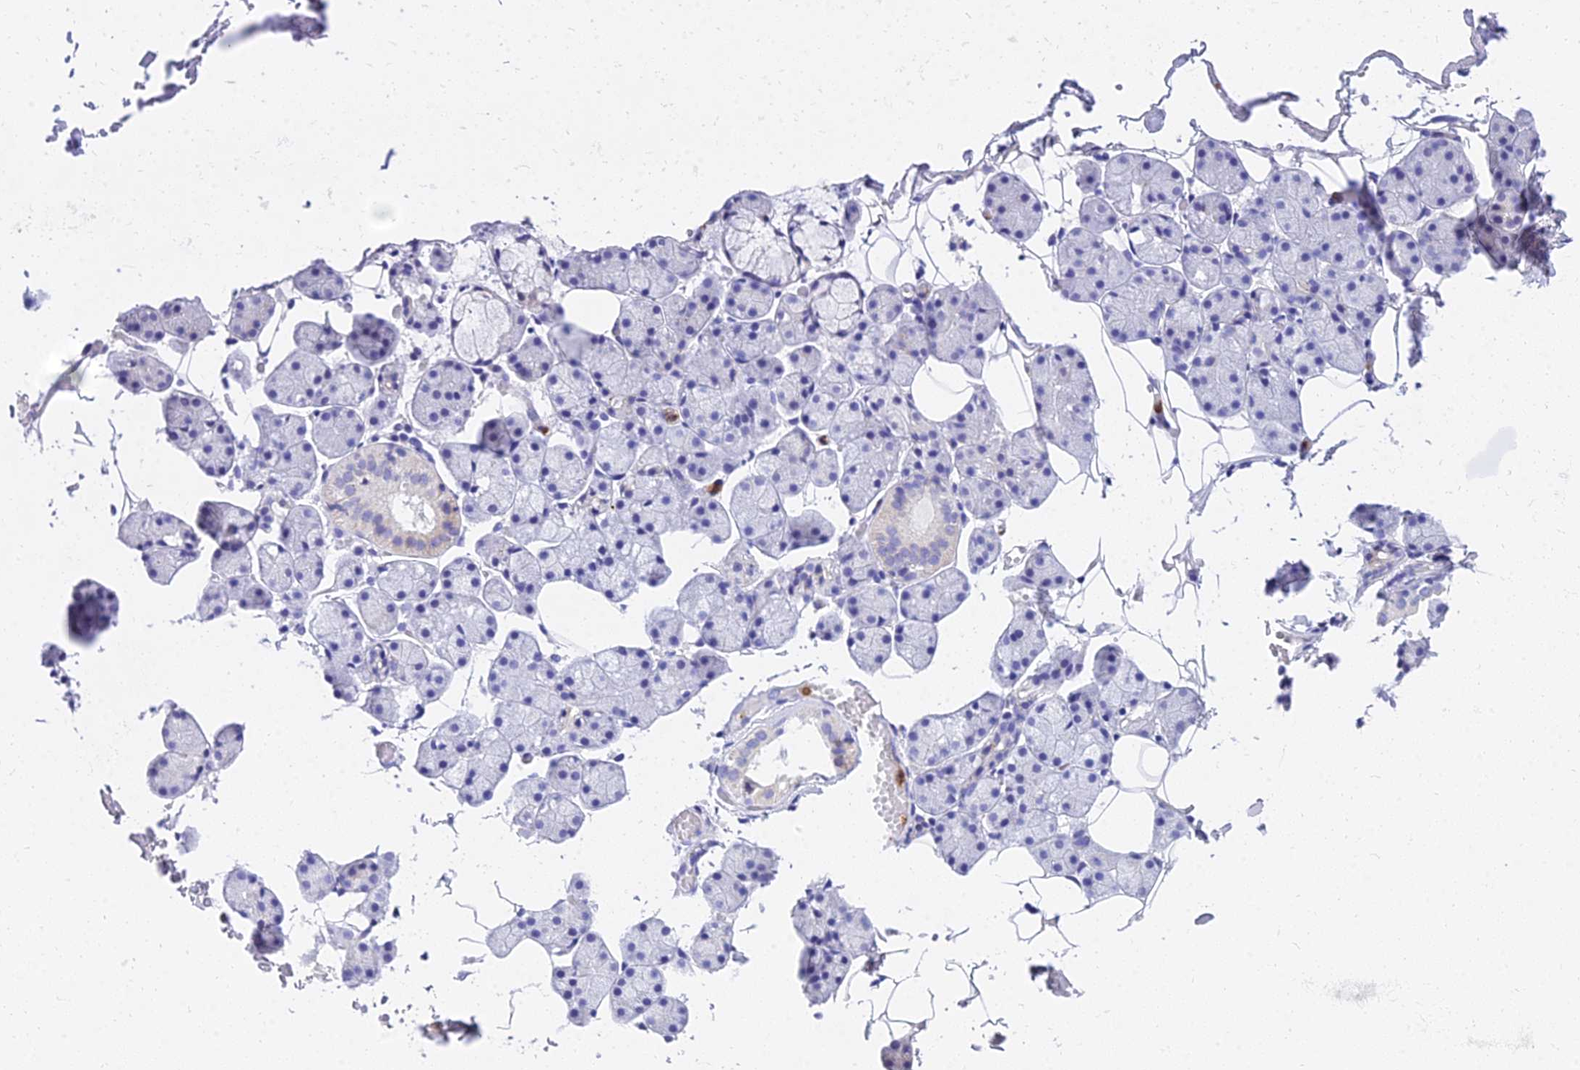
{"staining": {"intensity": "weak", "quantity": "<25%", "location": "cytoplasmic/membranous"}, "tissue": "salivary gland", "cell_type": "Glandular cells", "image_type": "normal", "snomed": [{"axis": "morphology", "description": "Normal tissue, NOS"}, {"axis": "topography", "description": "Salivary gland"}], "caption": "The micrograph demonstrates no staining of glandular cells in benign salivary gland. (Stains: DAB (3,3'-diaminobenzidine) immunohistochemistry with hematoxylin counter stain, Microscopy: brightfield microscopy at high magnification).", "gene": "VWC2L", "patient": {"sex": "female", "age": 33}}